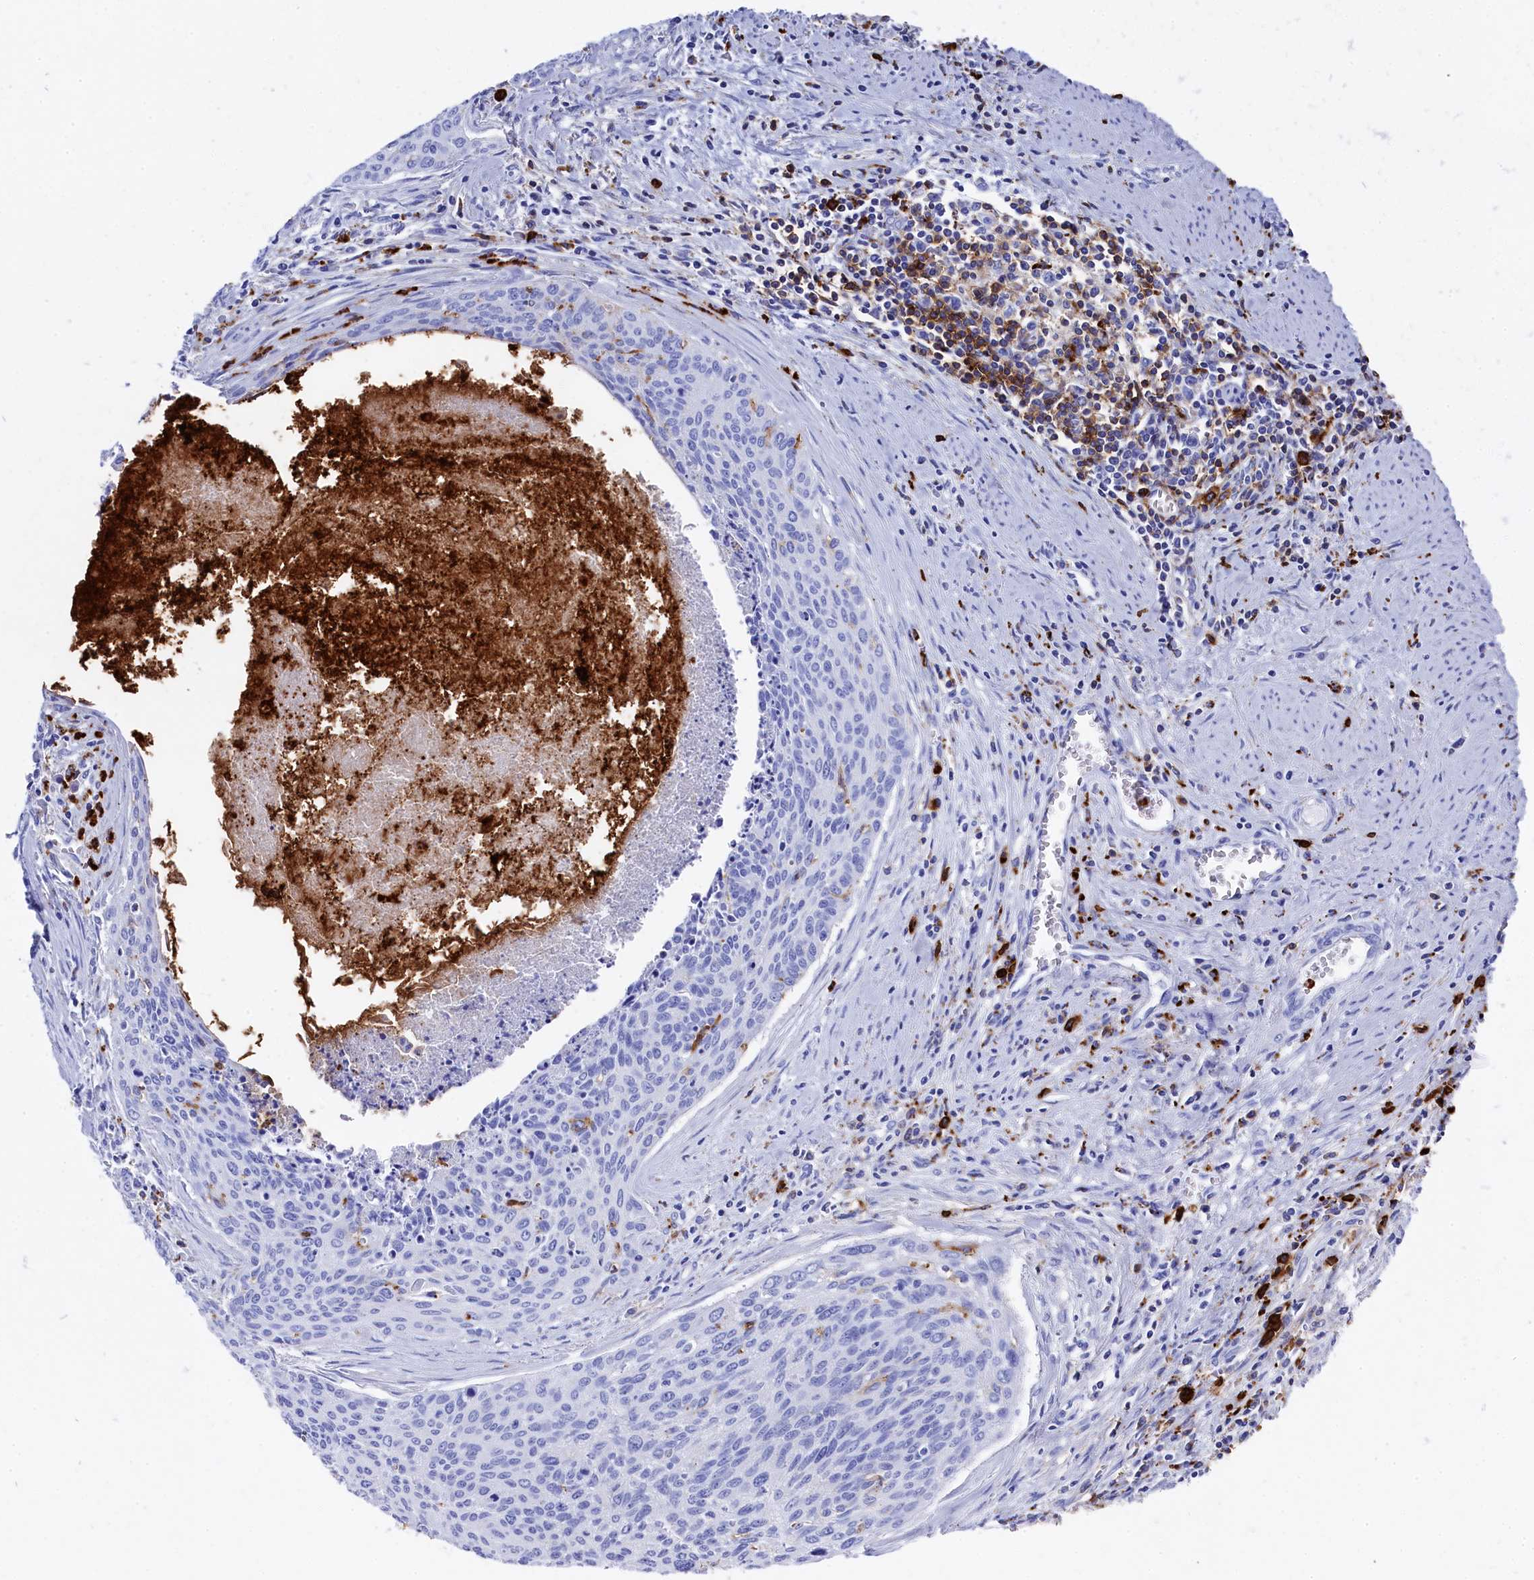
{"staining": {"intensity": "negative", "quantity": "none", "location": "none"}, "tissue": "cervical cancer", "cell_type": "Tumor cells", "image_type": "cancer", "snomed": [{"axis": "morphology", "description": "Squamous cell carcinoma, NOS"}, {"axis": "topography", "description": "Cervix"}], "caption": "This is an immunohistochemistry (IHC) histopathology image of cervical cancer. There is no positivity in tumor cells.", "gene": "PLAC8", "patient": {"sex": "female", "age": 55}}